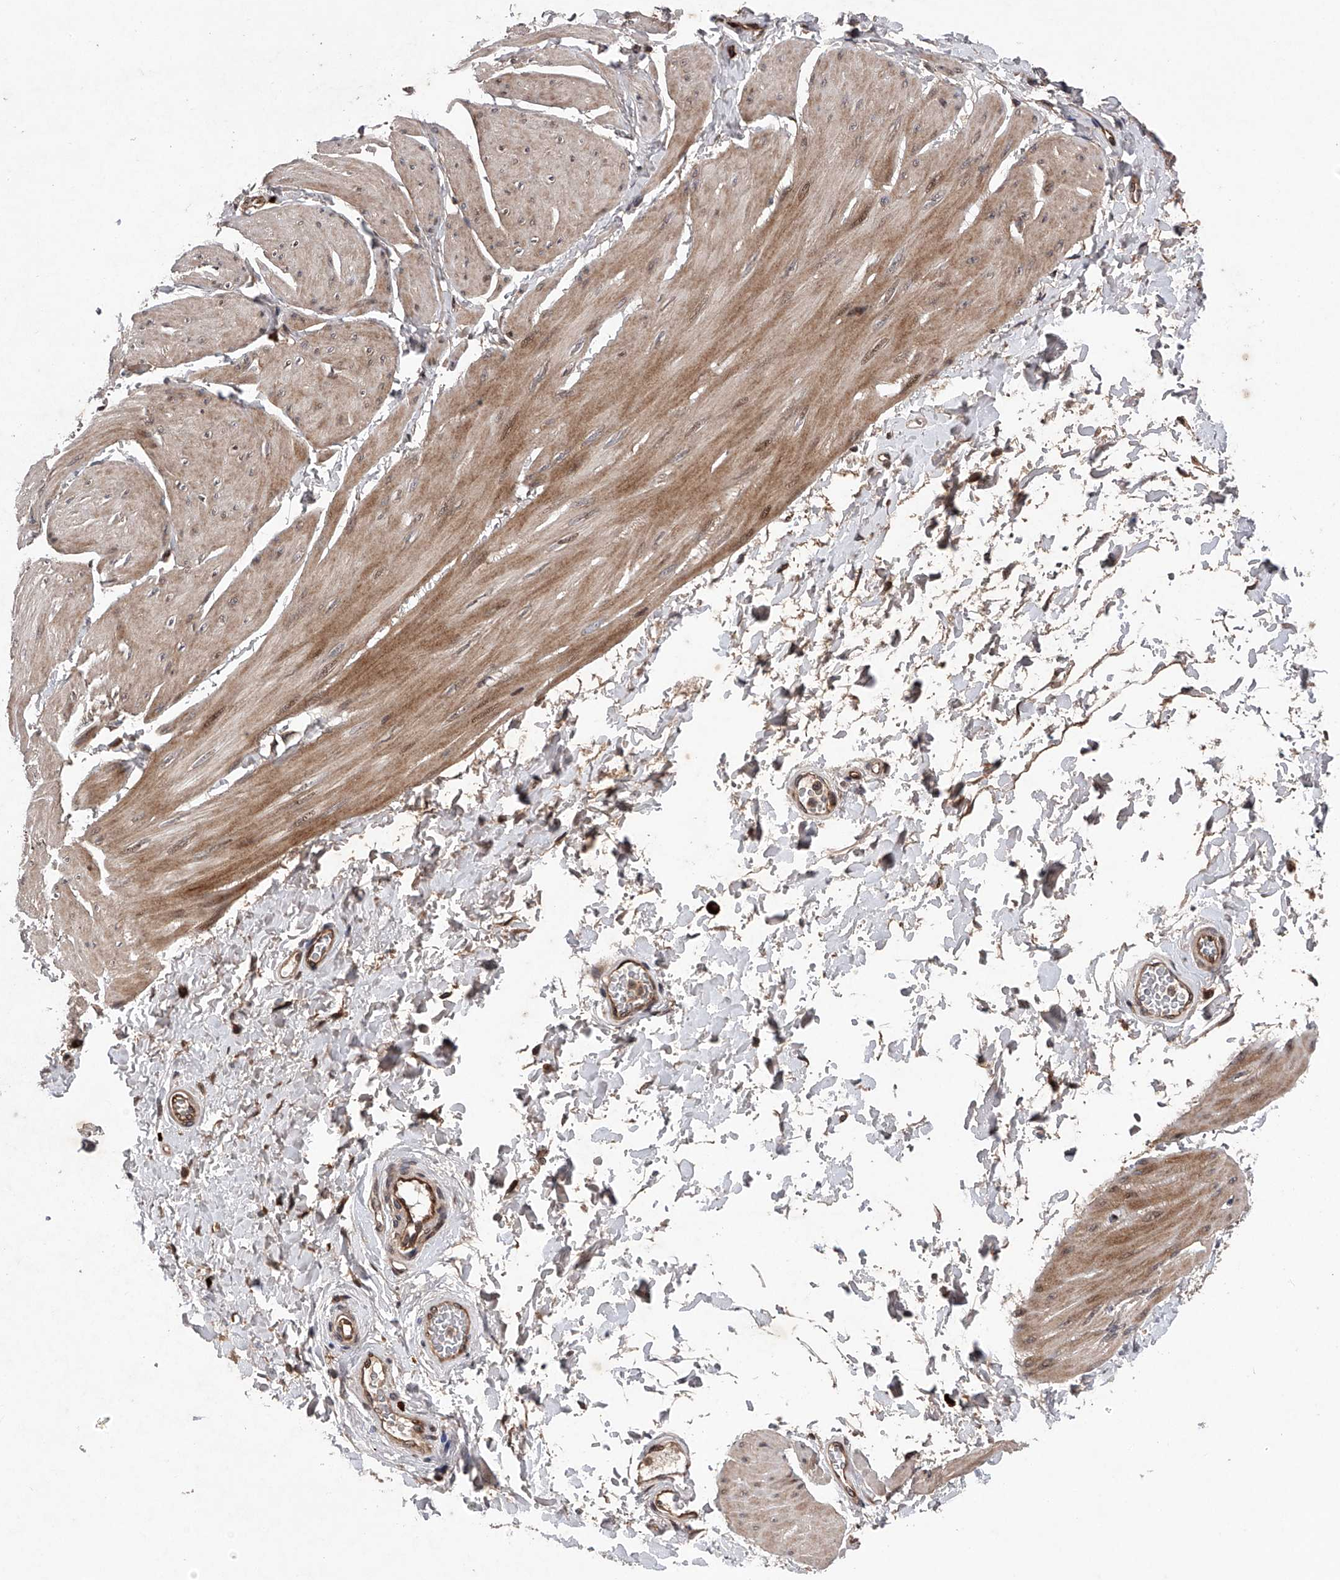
{"staining": {"intensity": "moderate", "quantity": ">75%", "location": "cytoplasmic/membranous,nuclear"}, "tissue": "smooth muscle", "cell_type": "Smooth muscle cells", "image_type": "normal", "snomed": [{"axis": "morphology", "description": "Urothelial carcinoma, High grade"}, {"axis": "topography", "description": "Urinary bladder"}], "caption": "Smooth muscle stained with a protein marker shows moderate staining in smooth muscle cells.", "gene": "MAP3K11", "patient": {"sex": "male", "age": 46}}